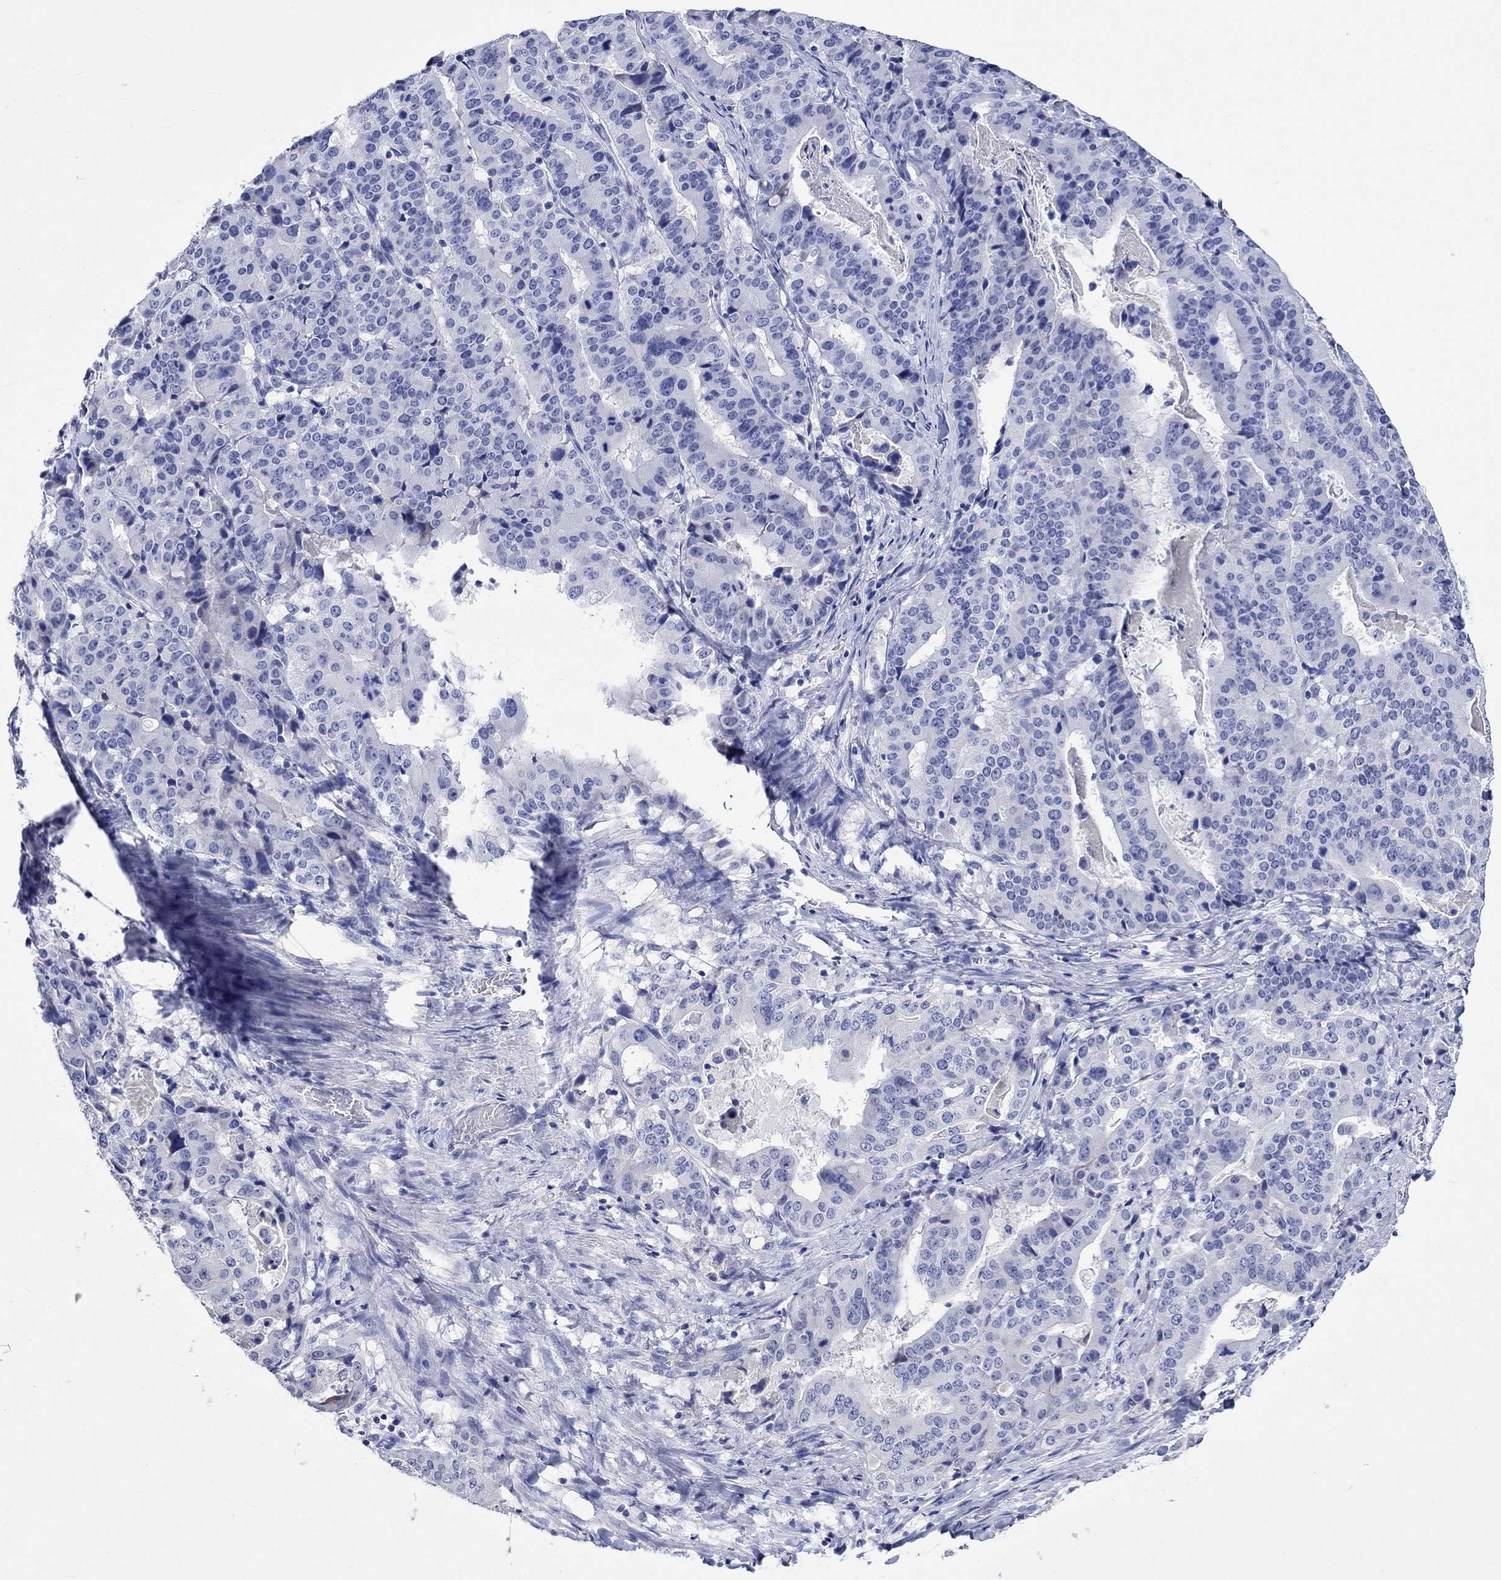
{"staining": {"intensity": "negative", "quantity": "none", "location": "none"}, "tissue": "stomach cancer", "cell_type": "Tumor cells", "image_type": "cancer", "snomed": [{"axis": "morphology", "description": "Adenocarcinoma, NOS"}, {"axis": "topography", "description": "Stomach"}], "caption": "This is an immunohistochemistry (IHC) photomicrograph of stomach cancer. There is no staining in tumor cells.", "gene": "KLHL35", "patient": {"sex": "male", "age": 48}}